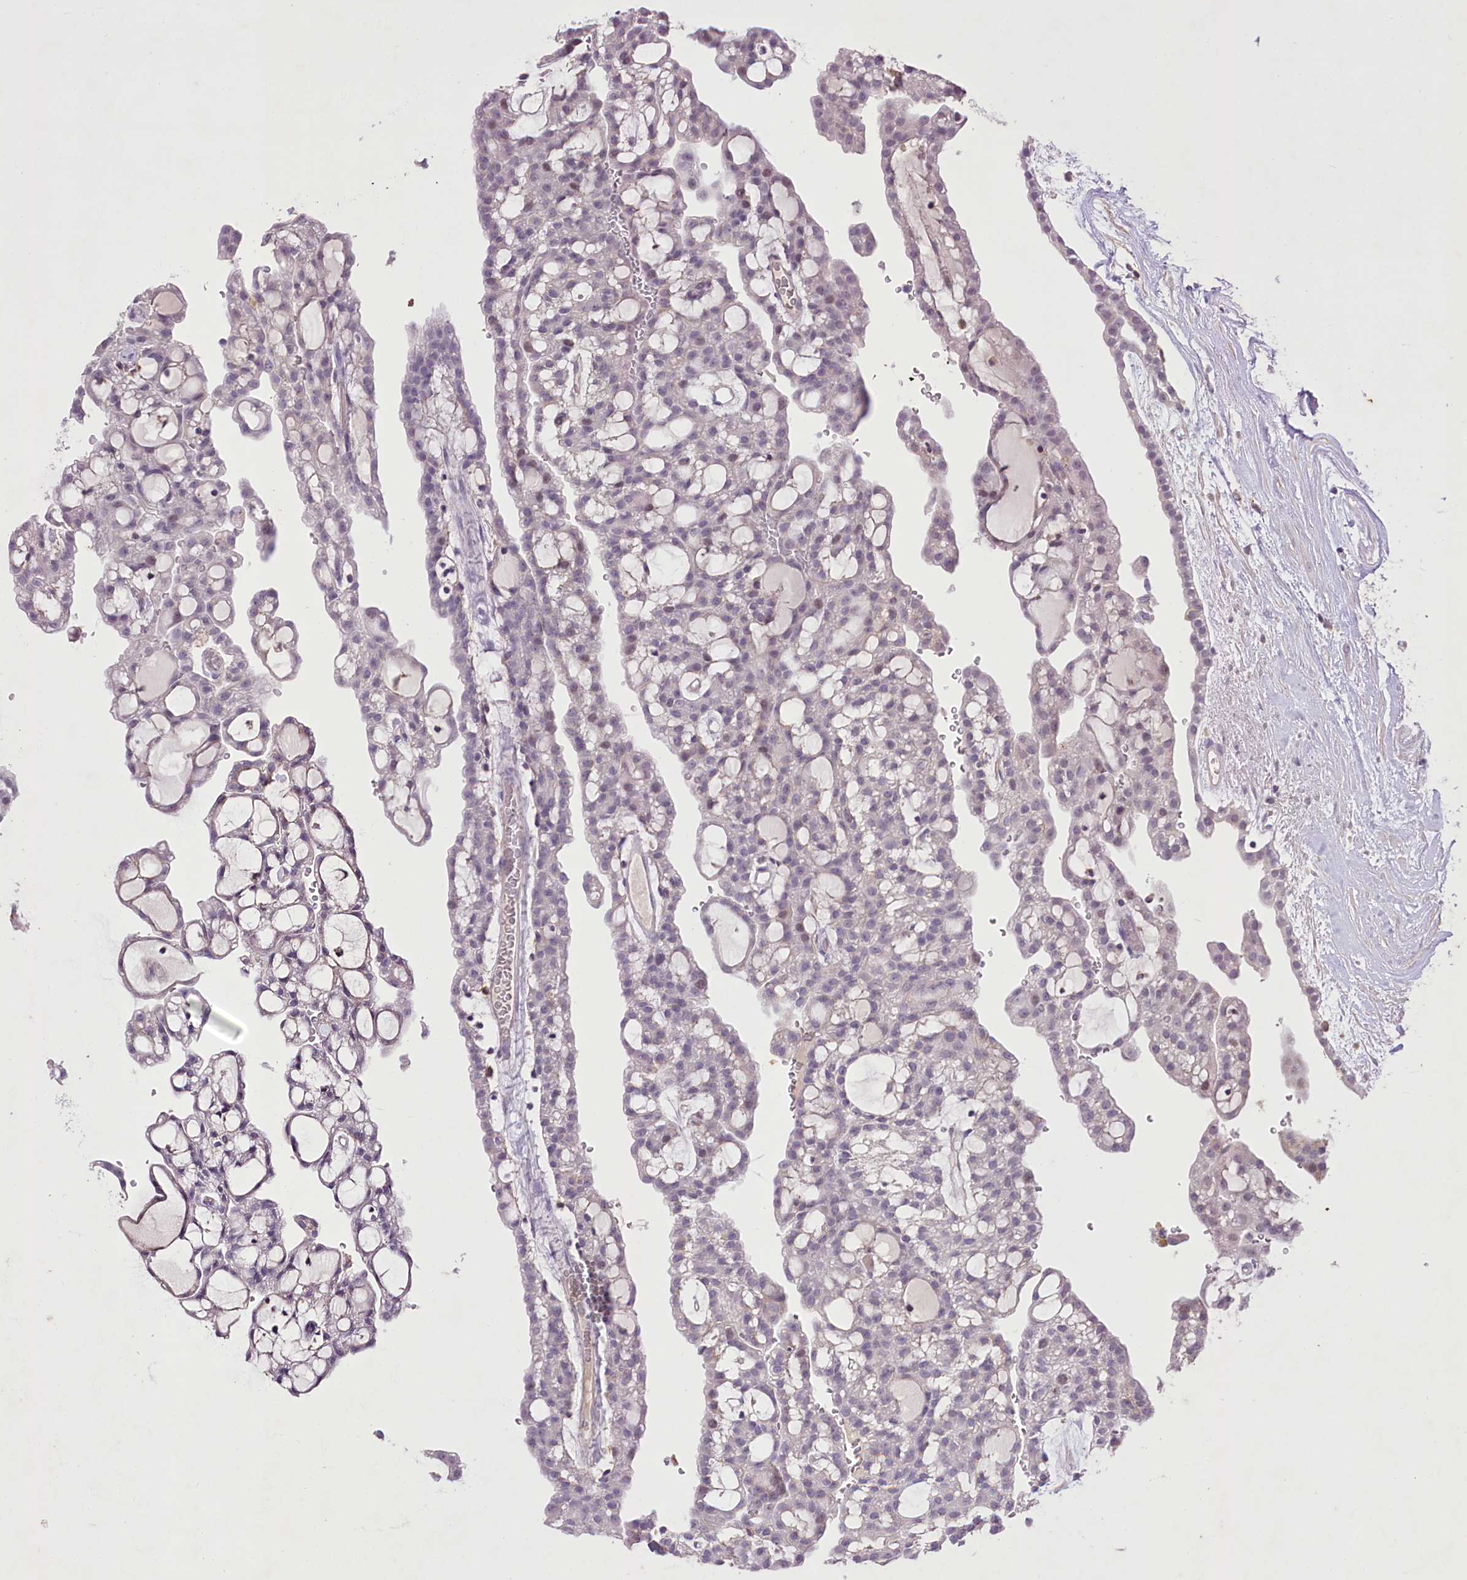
{"staining": {"intensity": "negative", "quantity": "none", "location": "none"}, "tissue": "renal cancer", "cell_type": "Tumor cells", "image_type": "cancer", "snomed": [{"axis": "morphology", "description": "Adenocarcinoma, NOS"}, {"axis": "topography", "description": "Kidney"}], "caption": "IHC photomicrograph of human adenocarcinoma (renal) stained for a protein (brown), which displays no staining in tumor cells.", "gene": "ENPP1", "patient": {"sex": "male", "age": 63}}